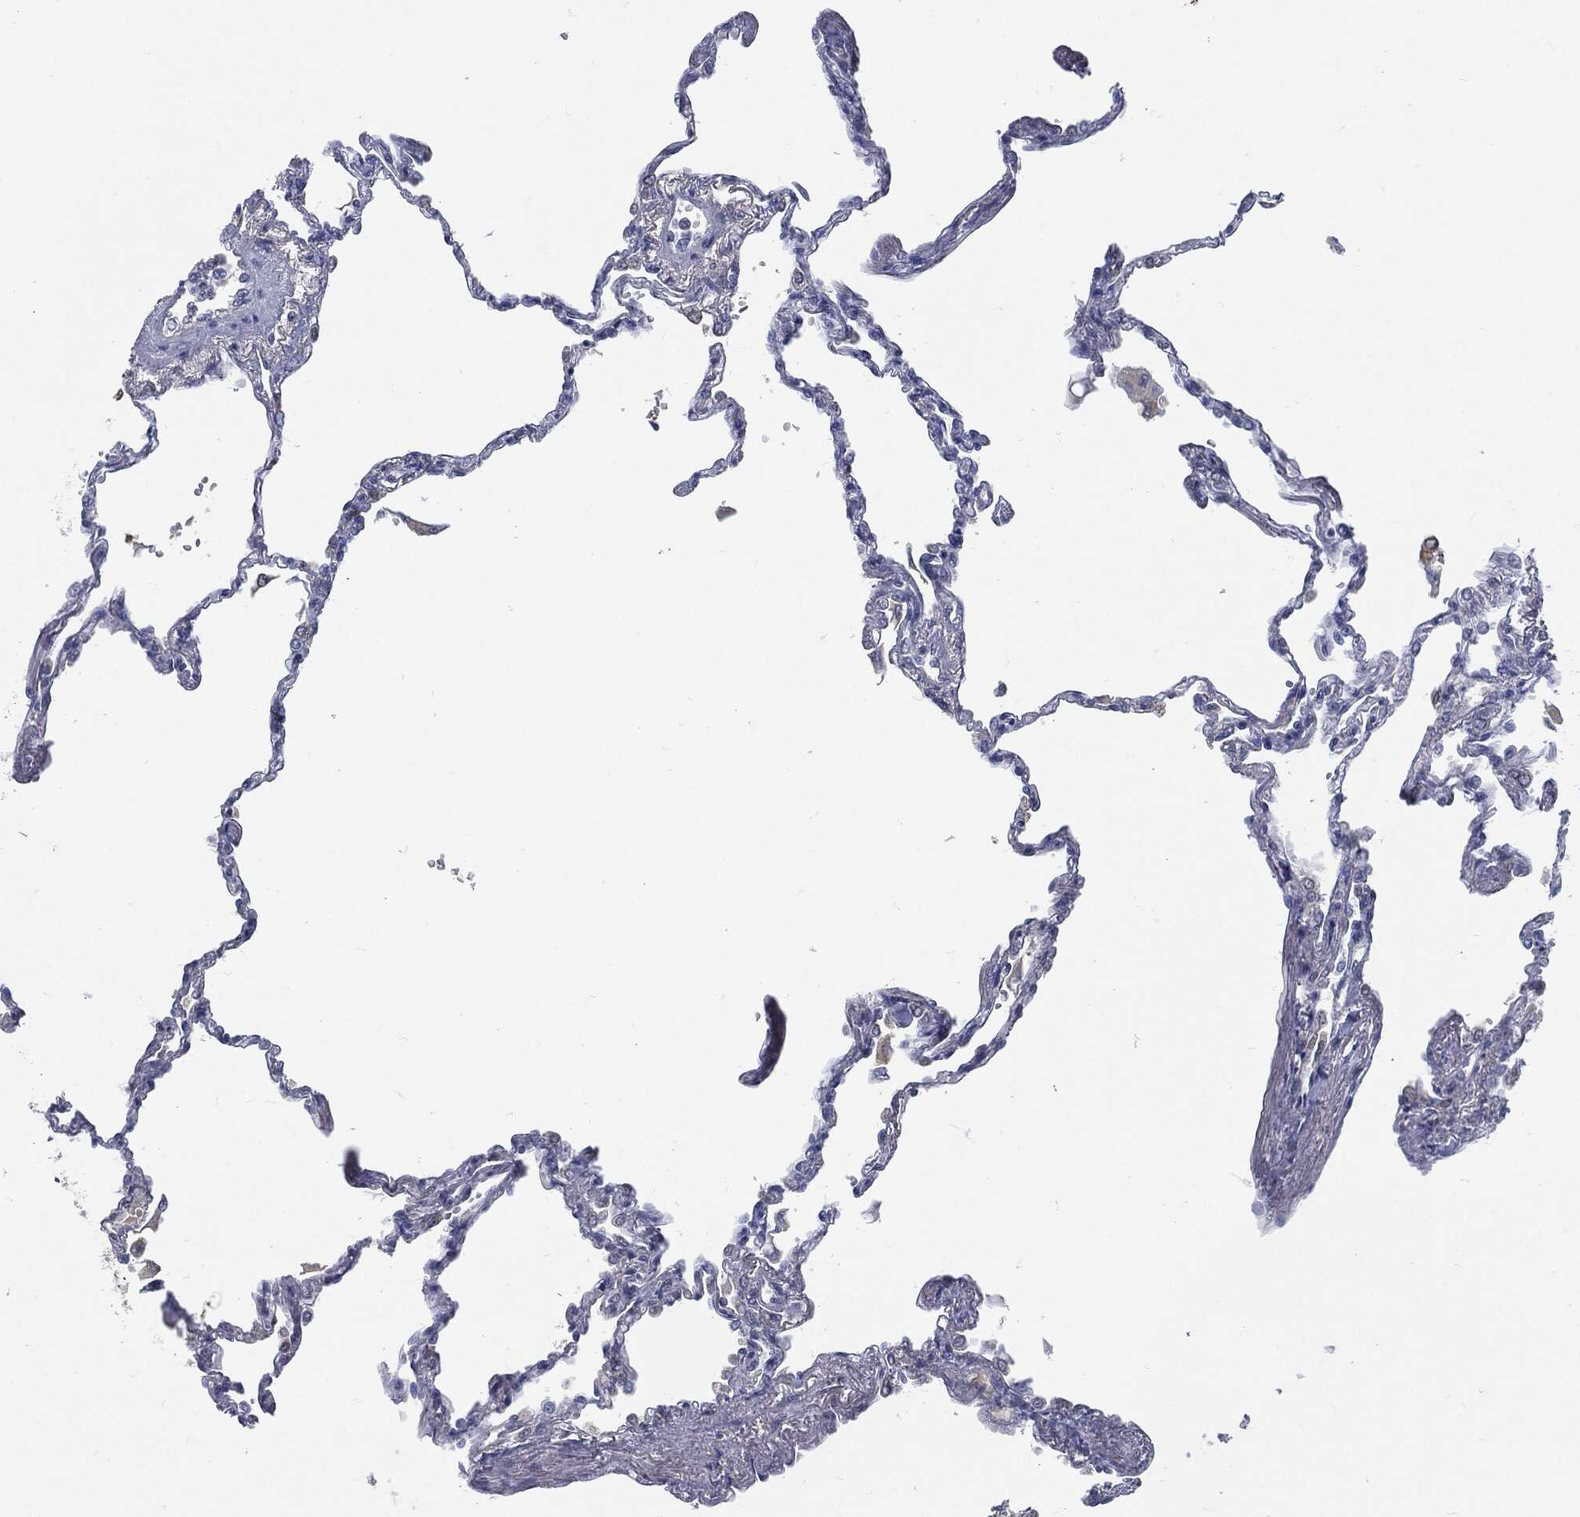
{"staining": {"intensity": "negative", "quantity": "none", "location": "none"}, "tissue": "lung", "cell_type": "Alveolar cells", "image_type": "normal", "snomed": [{"axis": "morphology", "description": "Normal tissue, NOS"}, {"axis": "topography", "description": "Lung"}], "caption": "Immunohistochemistry photomicrograph of normal human lung stained for a protein (brown), which demonstrates no staining in alveolar cells.", "gene": "MST1", "patient": {"sex": "male", "age": 78}}